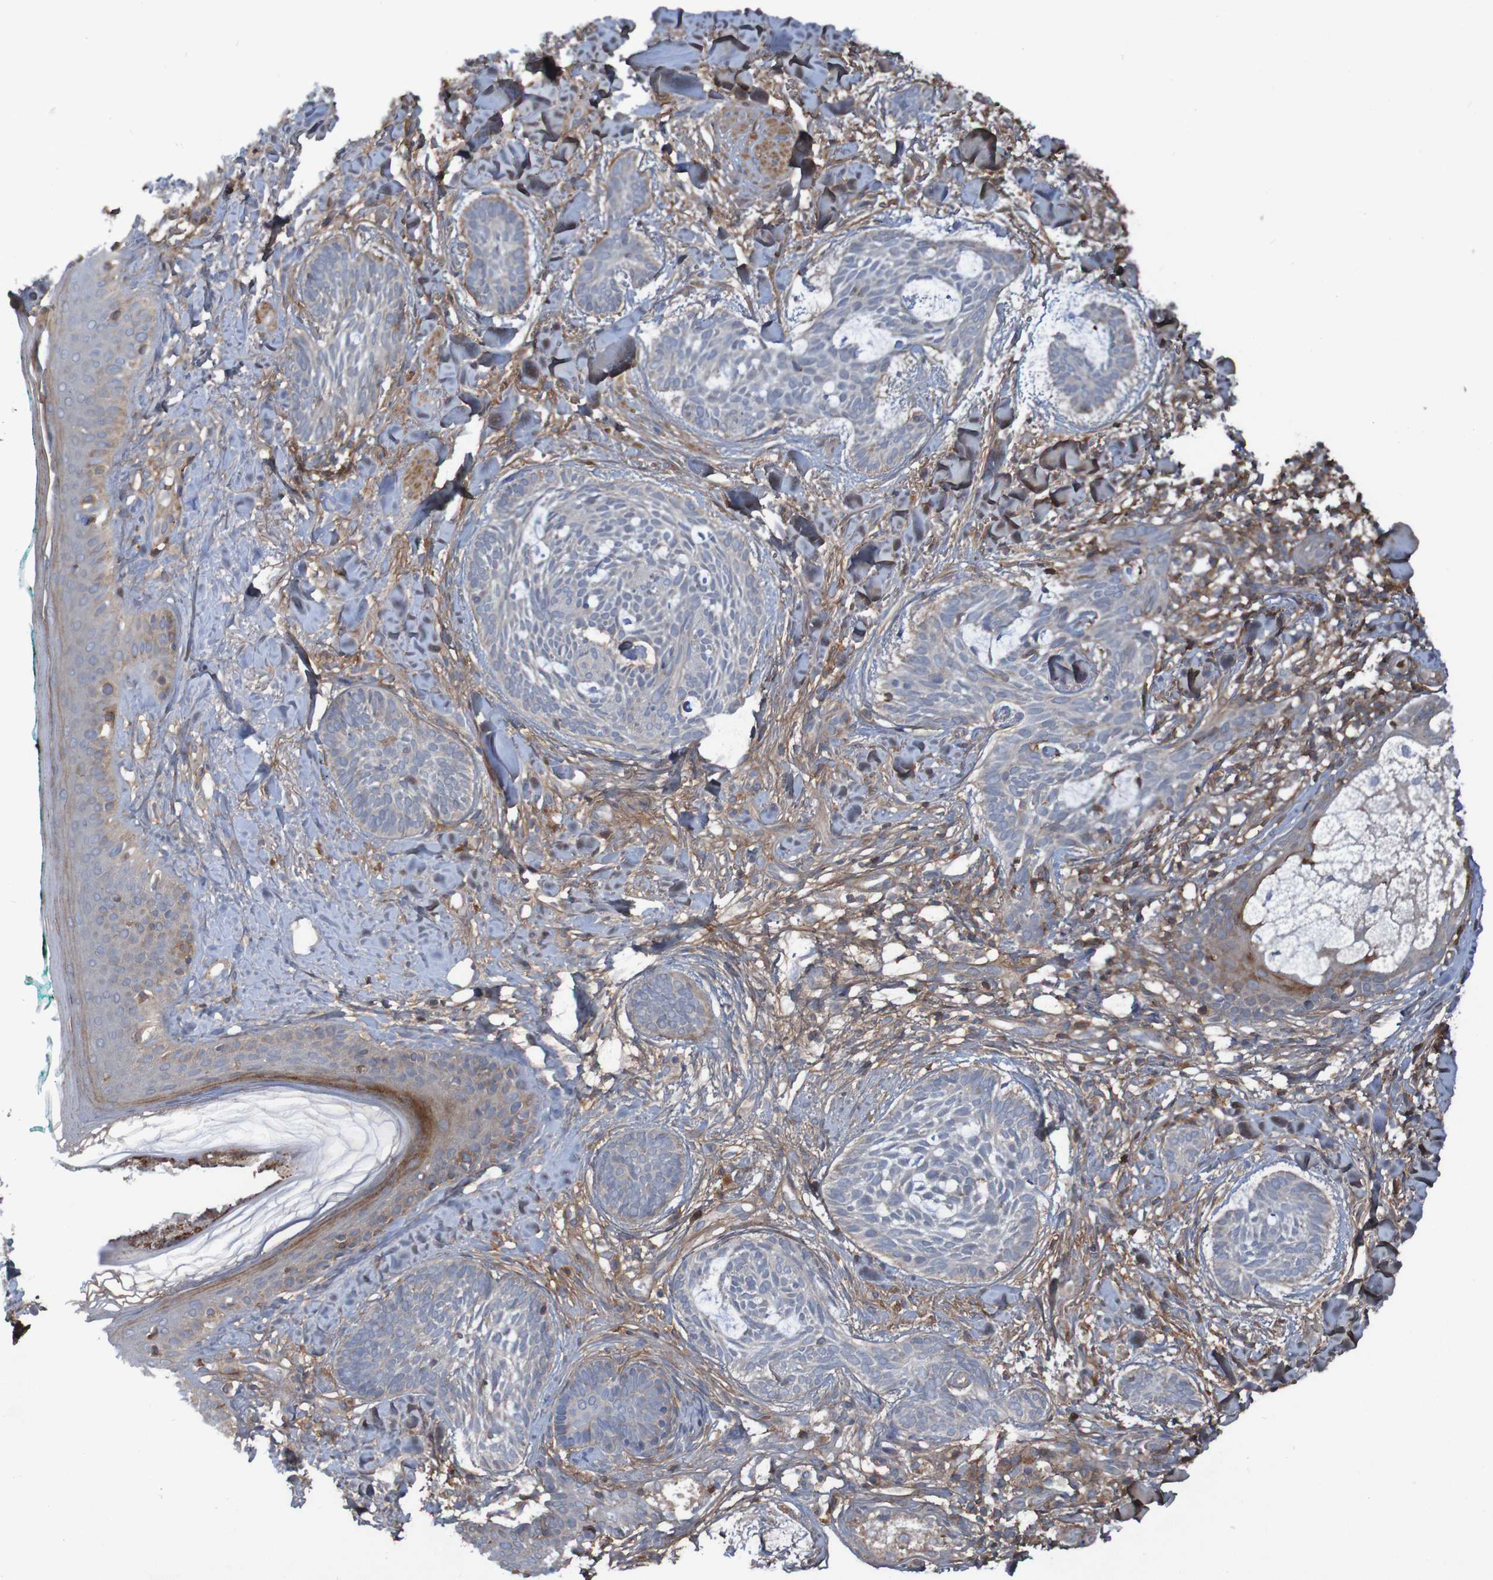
{"staining": {"intensity": "weak", "quantity": ">75%", "location": "cytoplasmic/membranous"}, "tissue": "skin cancer", "cell_type": "Tumor cells", "image_type": "cancer", "snomed": [{"axis": "morphology", "description": "Basal cell carcinoma"}, {"axis": "topography", "description": "Skin"}], "caption": "There is low levels of weak cytoplasmic/membranous staining in tumor cells of skin basal cell carcinoma, as demonstrated by immunohistochemical staining (brown color).", "gene": "PDGFB", "patient": {"sex": "male", "age": 43}}